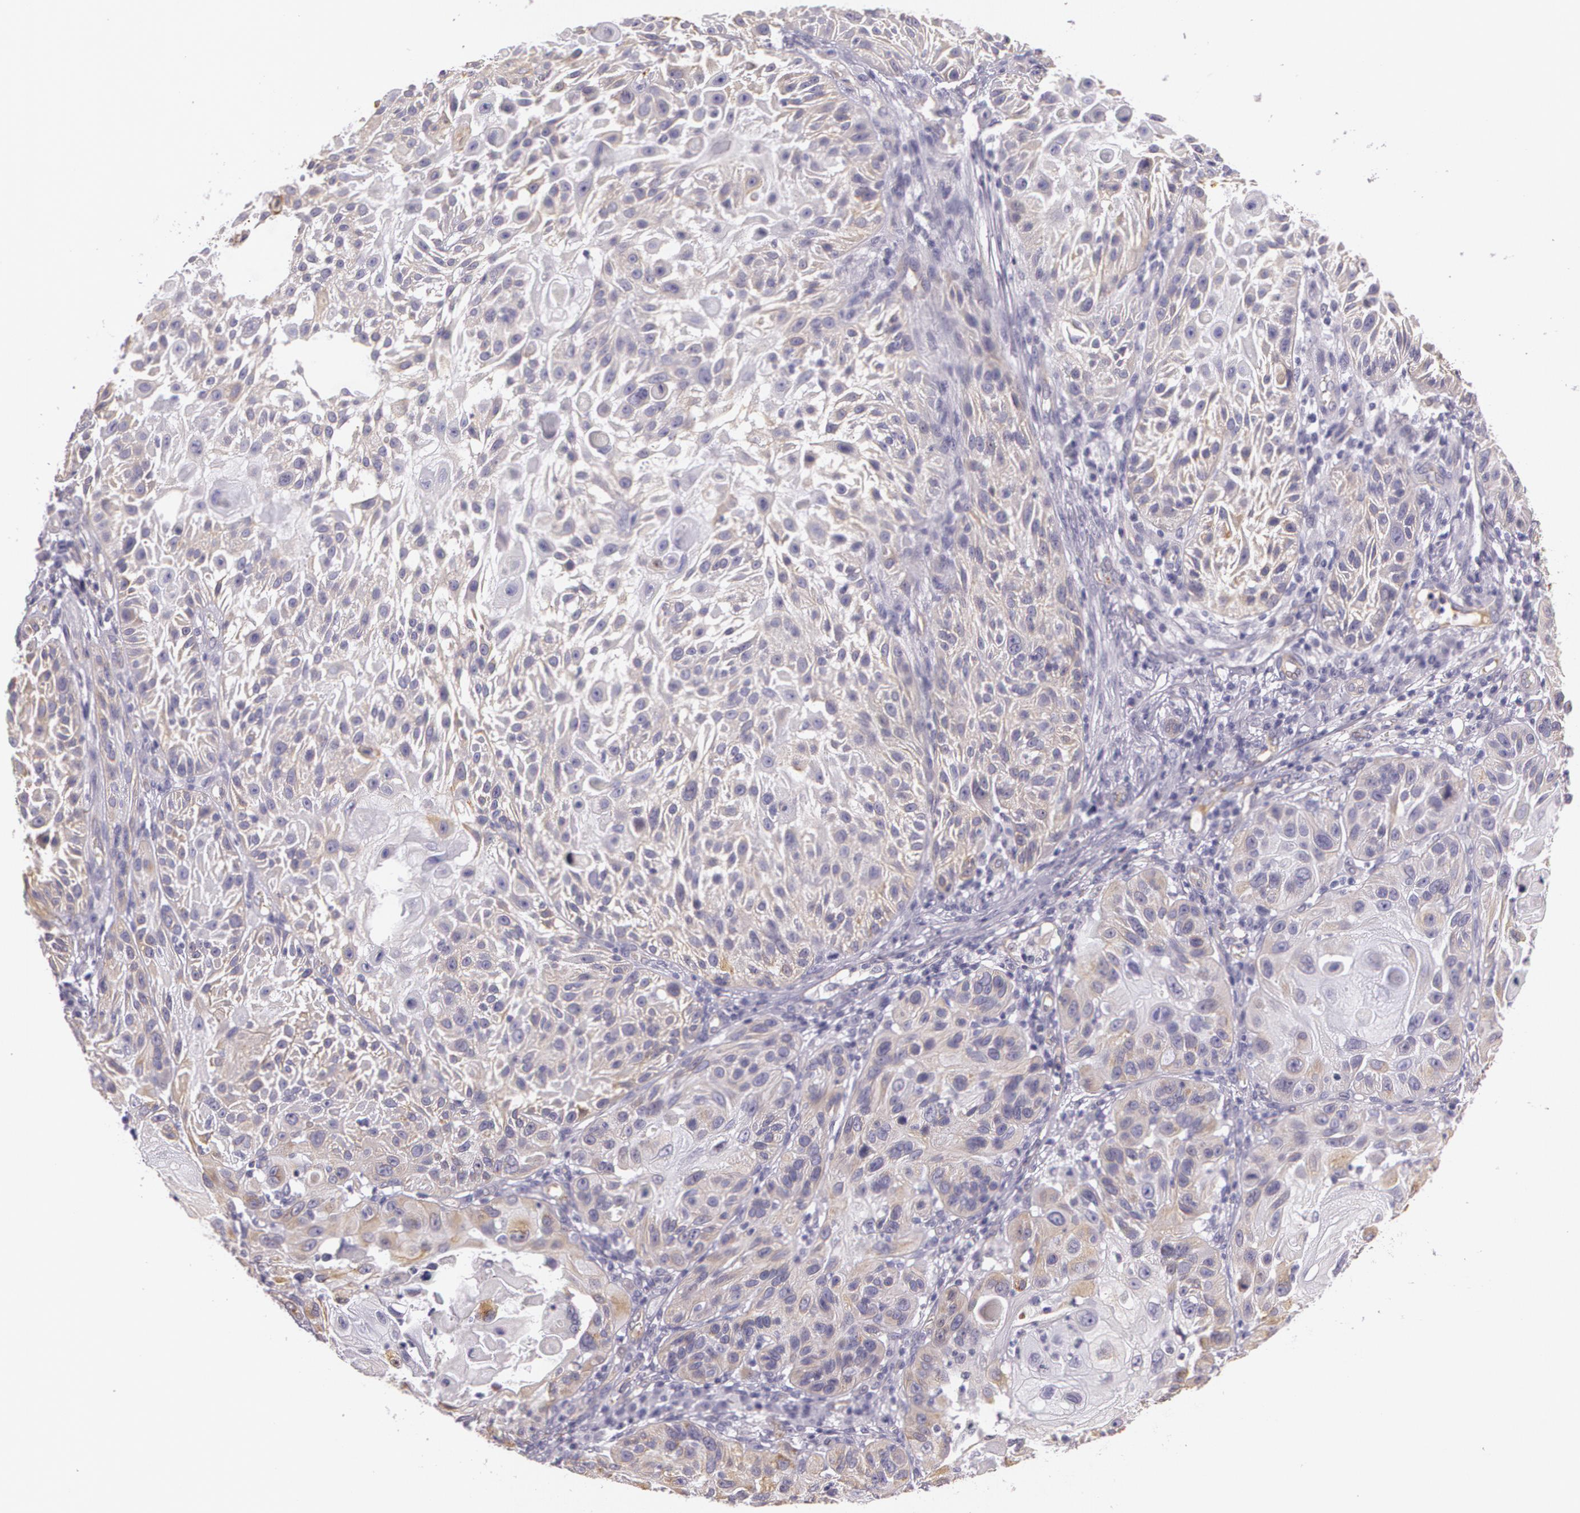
{"staining": {"intensity": "weak", "quantity": "25%-75%", "location": "cytoplasmic/membranous"}, "tissue": "skin cancer", "cell_type": "Tumor cells", "image_type": "cancer", "snomed": [{"axis": "morphology", "description": "Squamous cell carcinoma, NOS"}, {"axis": "topography", "description": "Skin"}], "caption": "Tumor cells display low levels of weak cytoplasmic/membranous positivity in about 25%-75% of cells in human skin cancer.", "gene": "APP", "patient": {"sex": "female", "age": 89}}